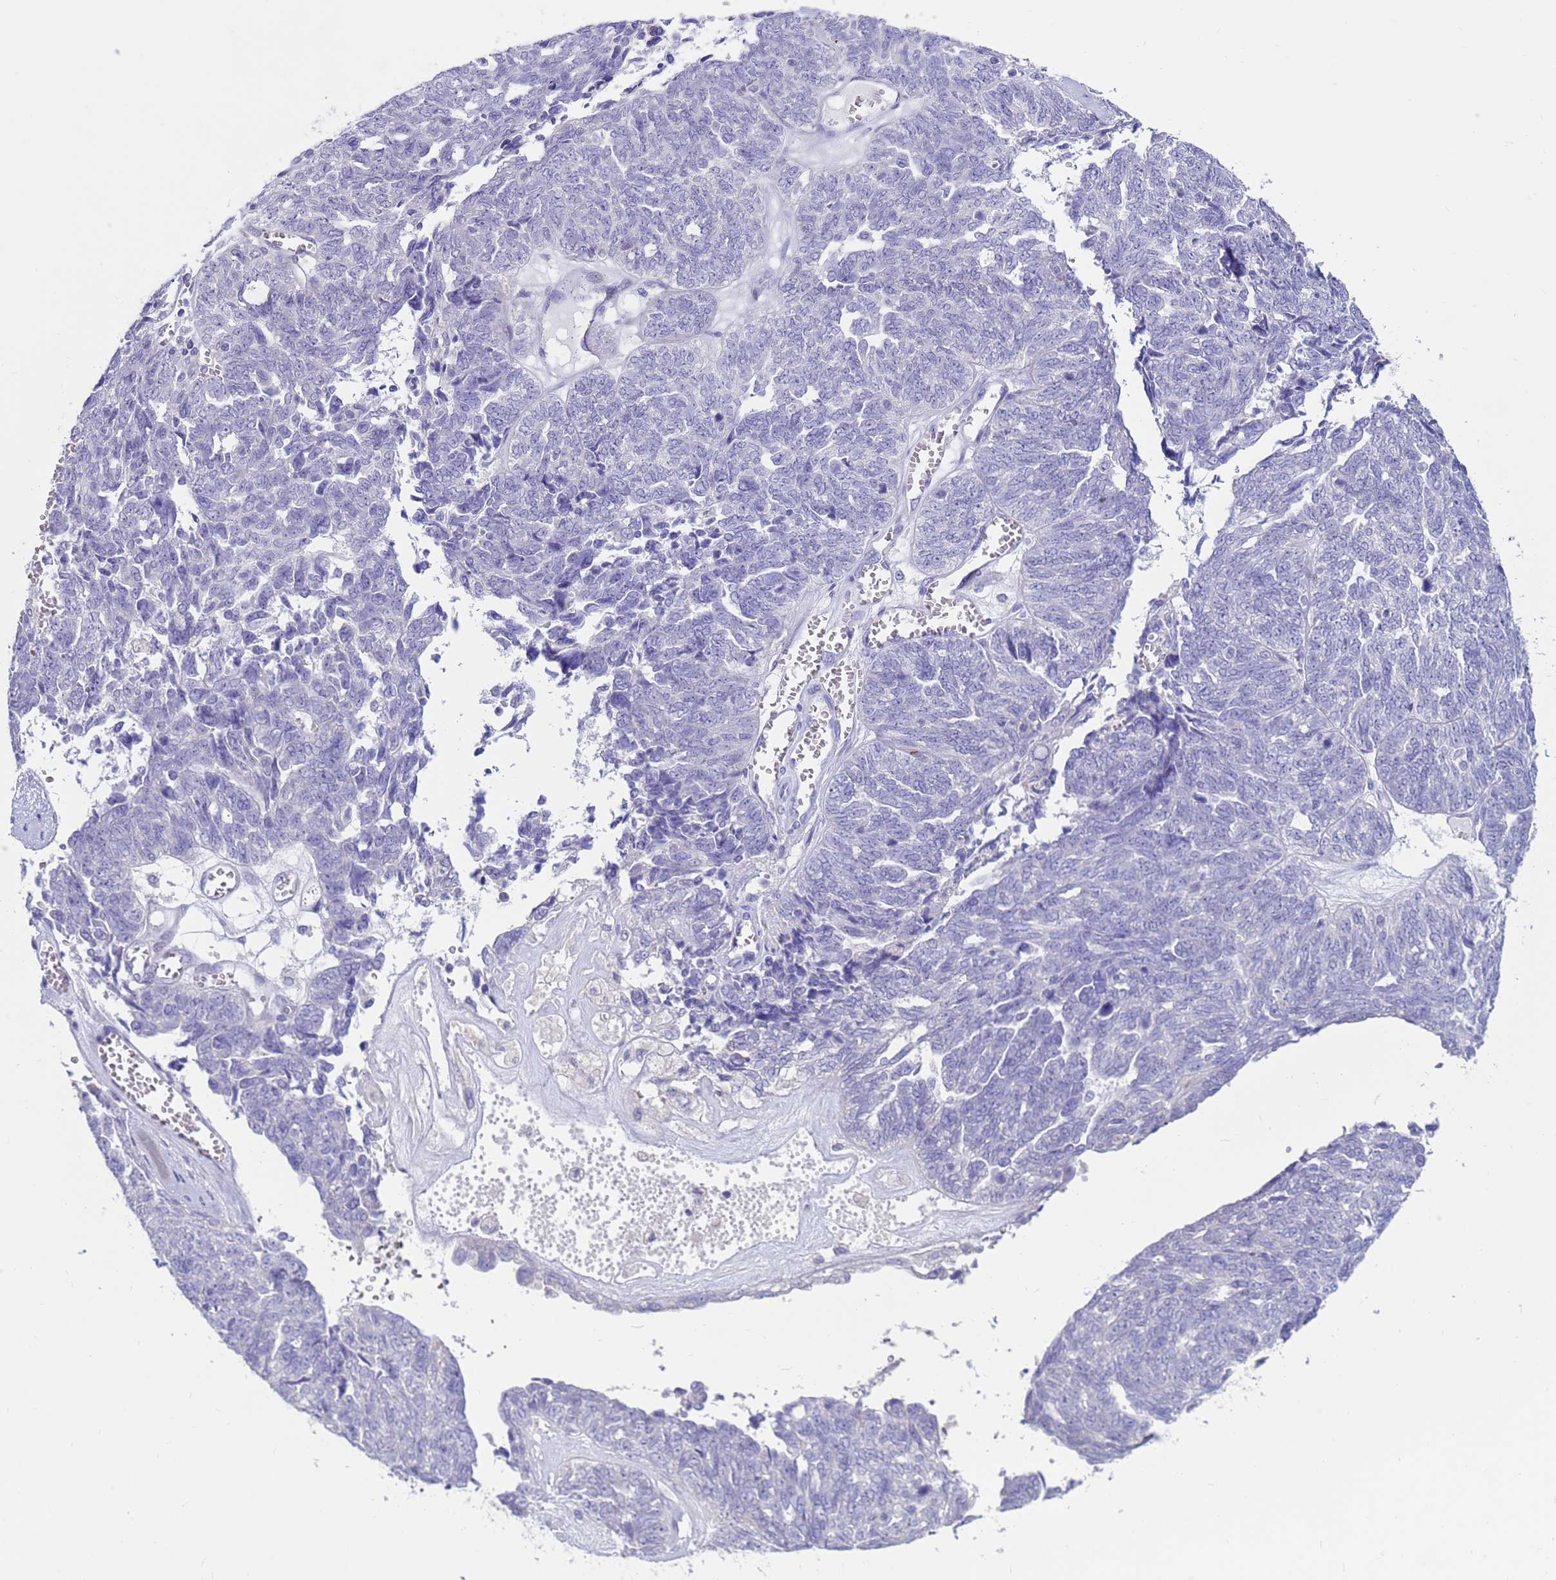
{"staining": {"intensity": "negative", "quantity": "none", "location": "none"}, "tissue": "ovarian cancer", "cell_type": "Tumor cells", "image_type": "cancer", "snomed": [{"axis": "morphology", "description": "Cystadenocarcinoma, serous, NOS"}, {"axis": "topography", "description": "Ovary"}], "caption": "Human ovarian serous cystadenocarcinoma stained for a protein using immunohistochemistry shows no staining in tumor cells.", "gene": "PDE10A", "patient": {"sex": "female", "age": 79}}